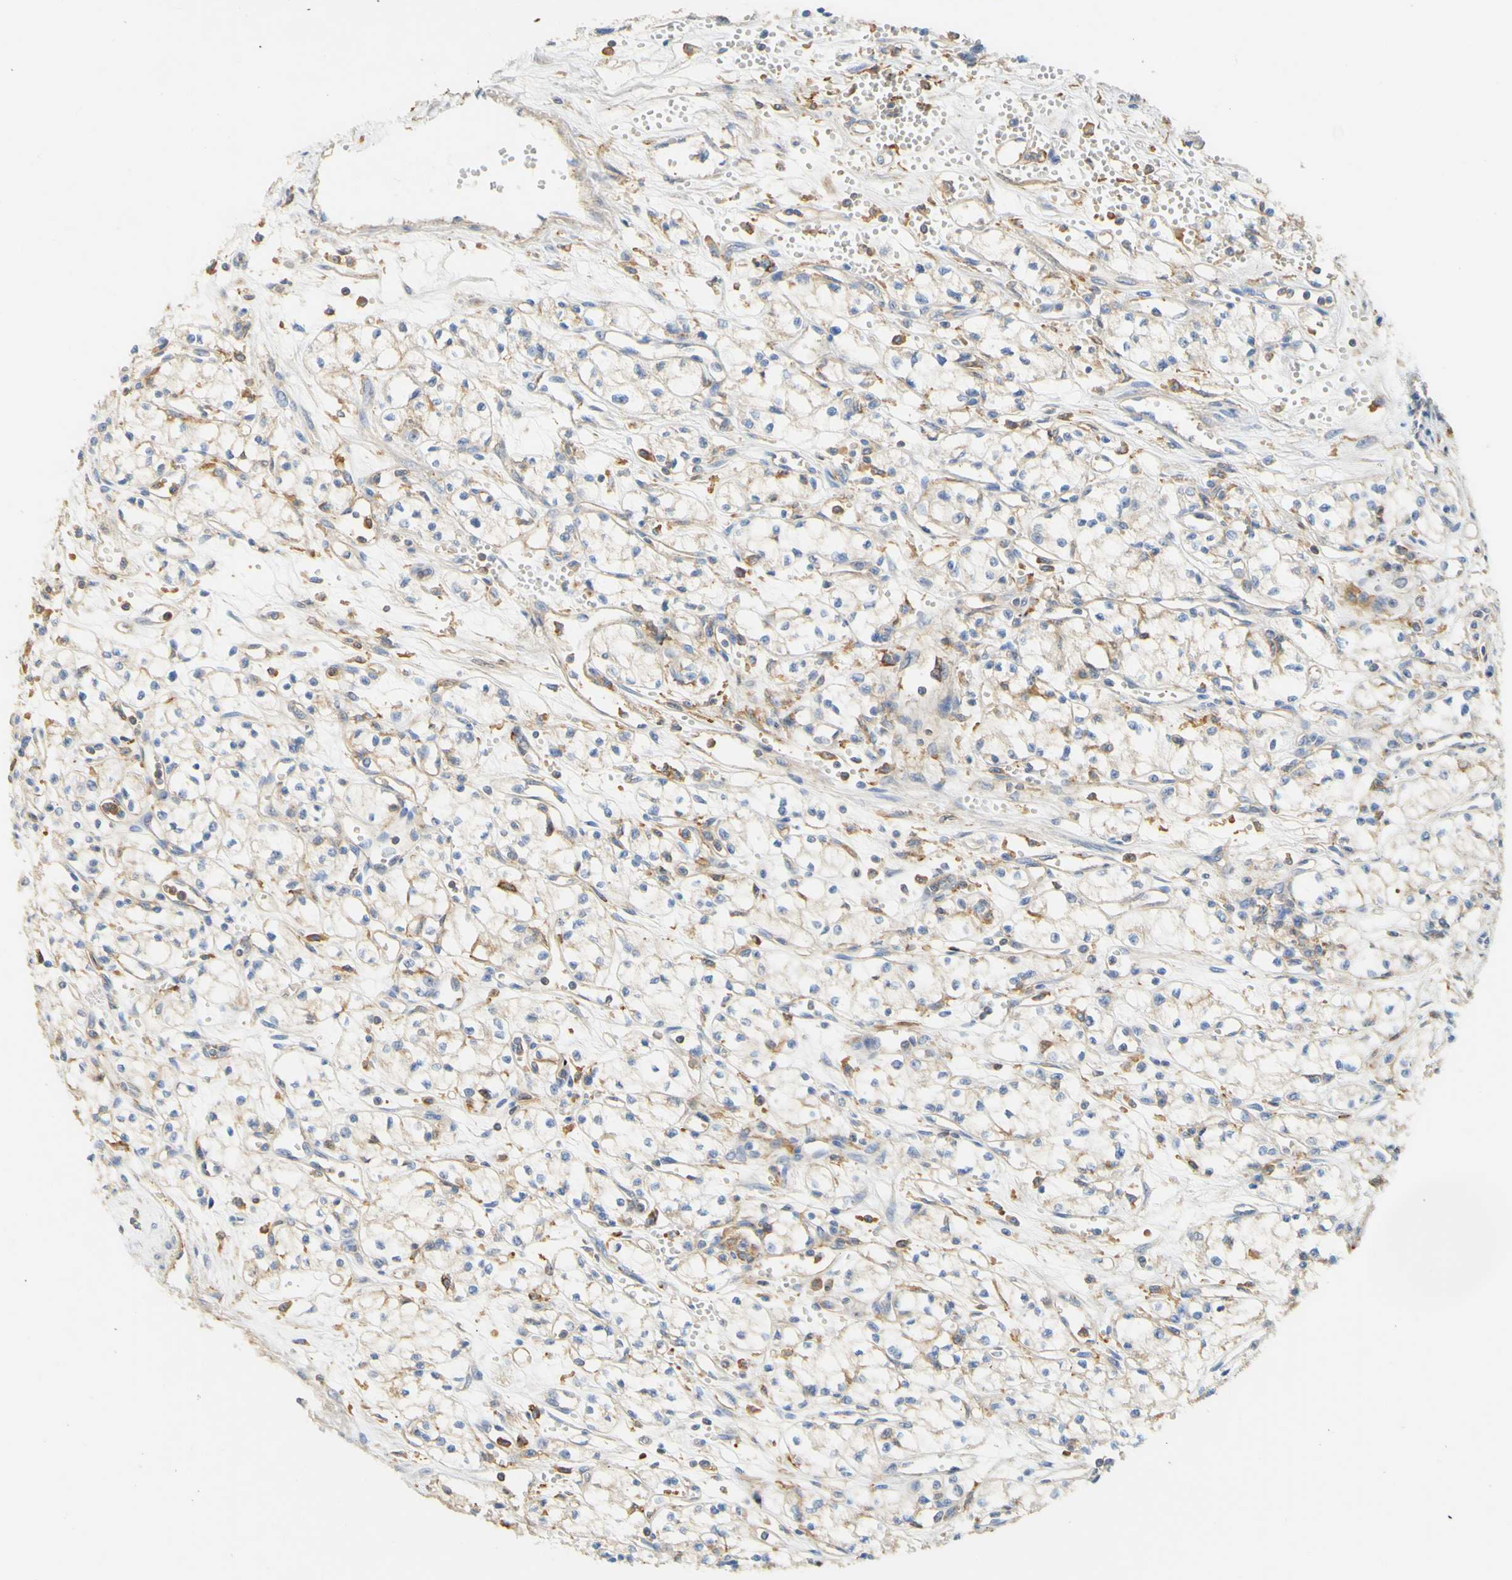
{"staining": {"intensity": "weak", "quantity": "<25%", "location": "cytoplasmic/membranous"}, "tissue": "renal cancer", "cell_type": "Tumor cells", "image_type": "cancer", "snomed": [{"axis": "morphology", "description": "Normal tissue, NOS"}, {"axis": "morphology", "description": "Adenocarcinoma, NOS"}, {"axis": "topography", "description": "Kidney"}], "caption": "Renal cancer (adenocarcinoma) was stained to show a protein in brown. There is no significant expression in tumor cells.", "gene": "PCDH7", "patient": {"sex": "male", "age": 59}}